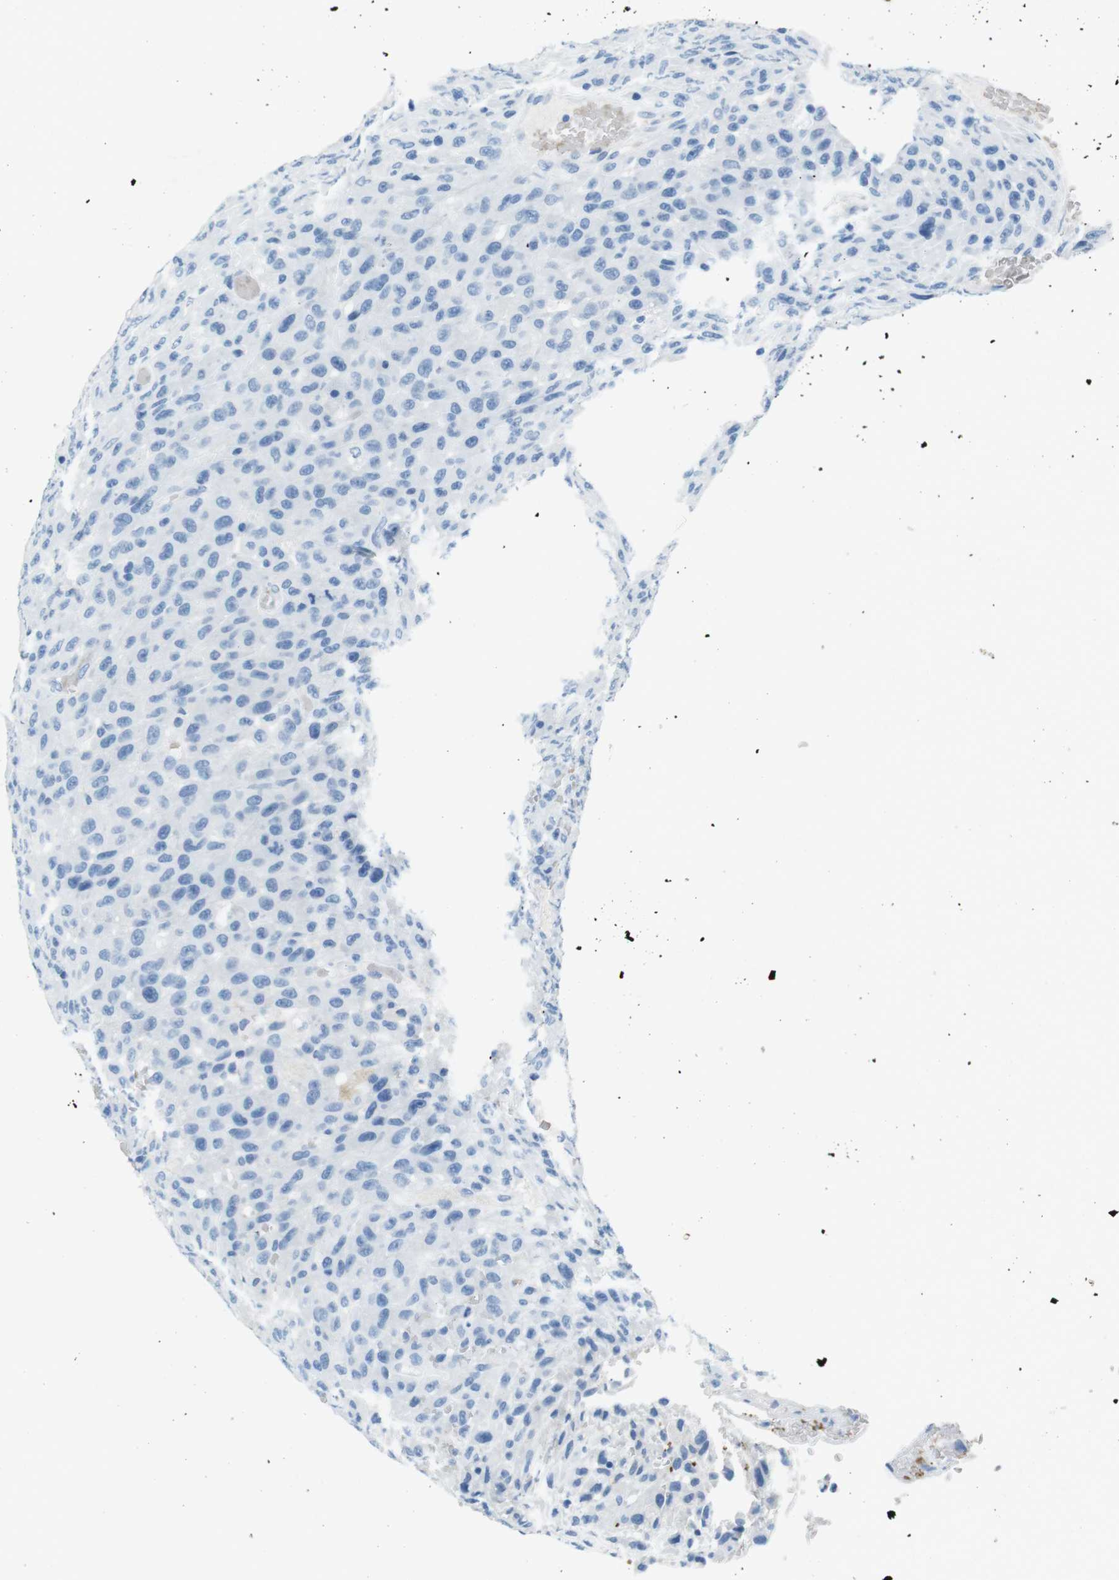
{"staining": {"intensity": "negative", "quantity": "none", "location": "none"}, "tissue": "urothelial cancer", "cell_type": "Tumor cells", "image_type": "cancer", "snomed": [{"axis": "morphology", "description": "Urothelial carcinoma, High grade"}, {"axis": "topography", "description": "Urinary bladder"}], "caption": "Tumor cells are negative for brown protein staining in high-grade urothelial carcinoma.", "gene": "TFAP2C", "patient": {"sex": "male", "age": 66}}